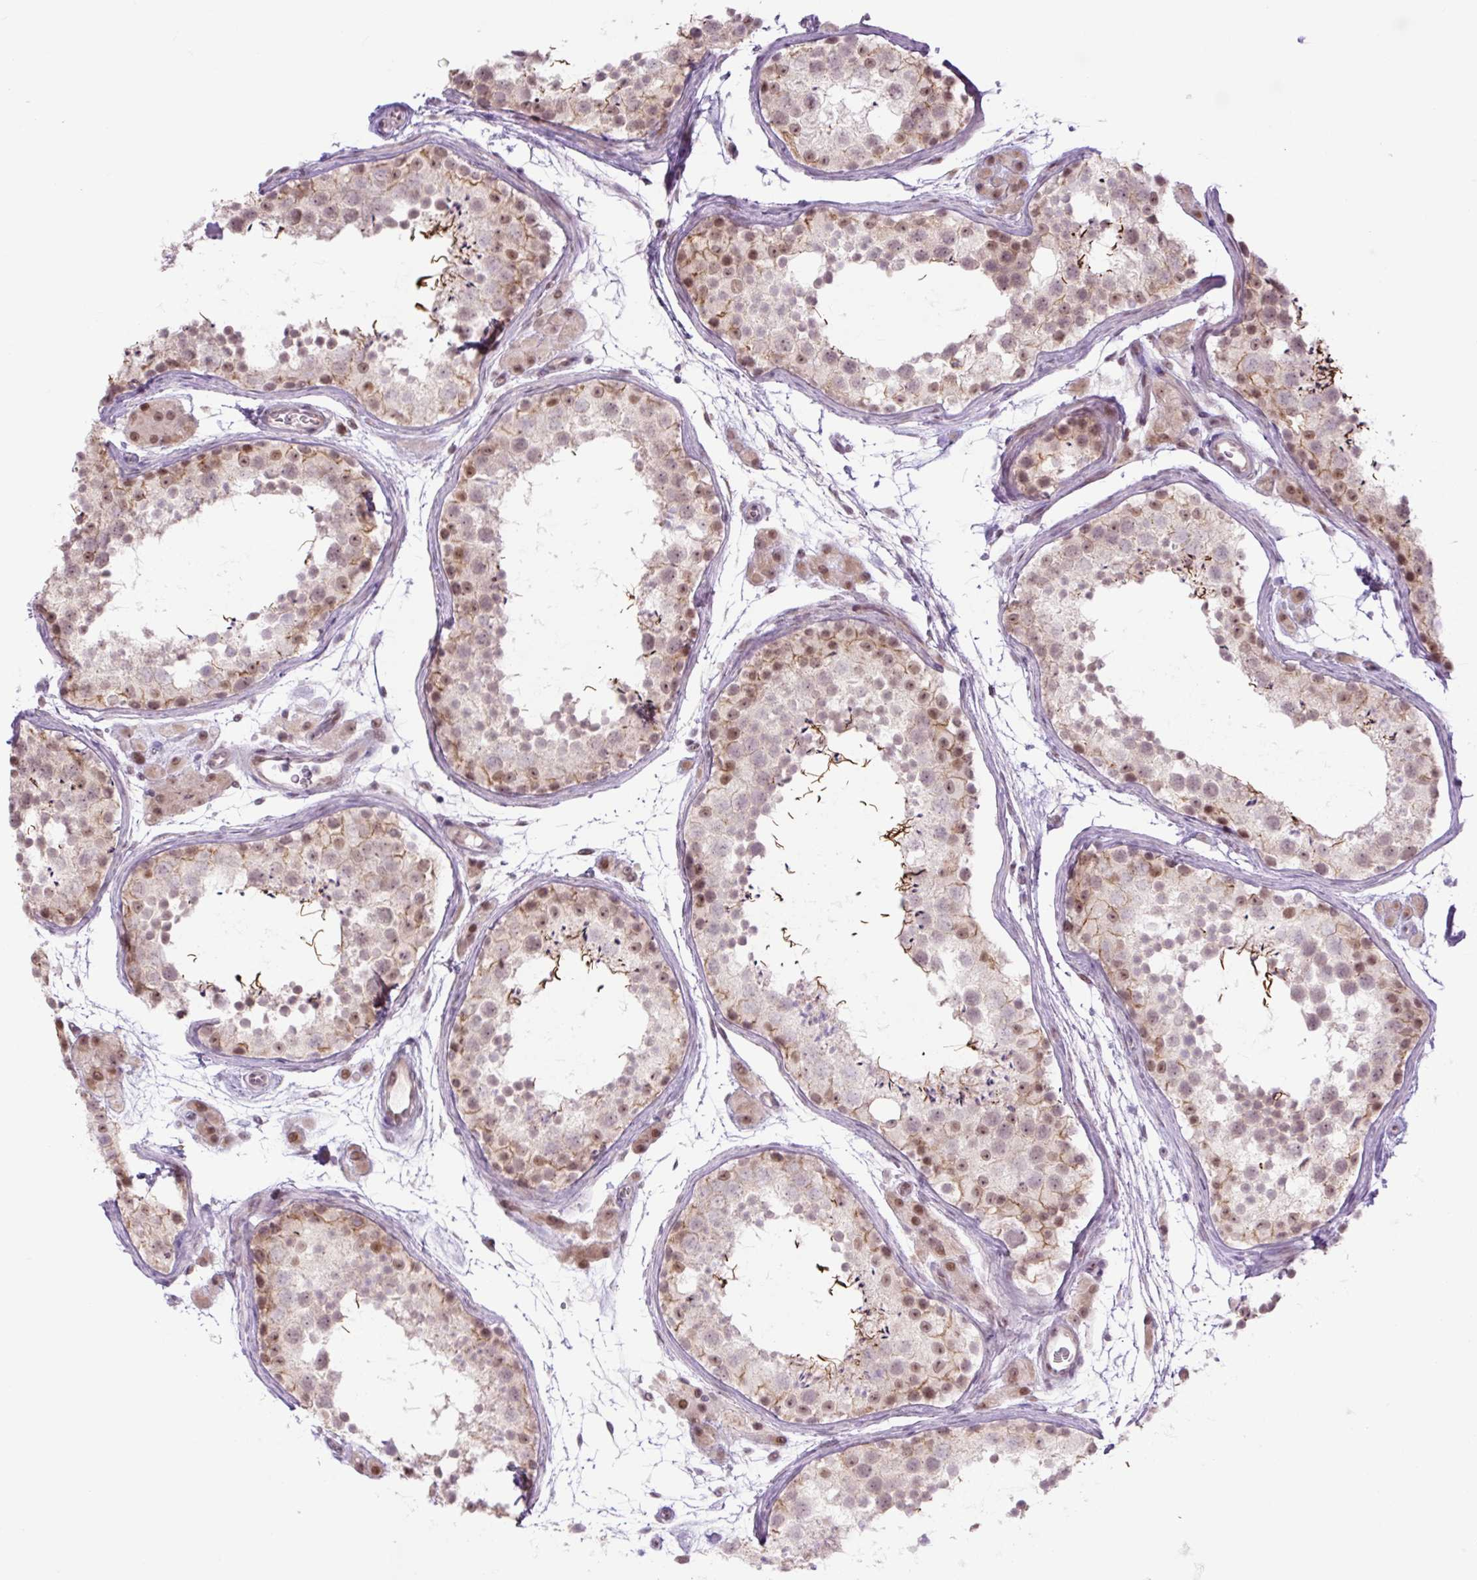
{"staining": {"intensity": "moderate", "quantity": "25%-75%", "location": "cytoplasmic/membranous,nuclear"}, "tissue": "testis", "cell_type": "Cells in seminiferous ducts", "image_type": "normal", "snomed": [{"axis": "morphology", "description": "Normal tissue, NOS"}, {"axis": "topography", "description": "Testis"}], "caption": "Immunohistochemical staining of normal testis shows medium levels of moderate cytoplasmic/membranous,nuclear expression in about 25%-75% of cells in seminiferous ducts. The protein of interest is shown in brown color, while the nuclei are stained blue.", "gene": "ICE1", "patient": {"sex": "male", "age": 41}}